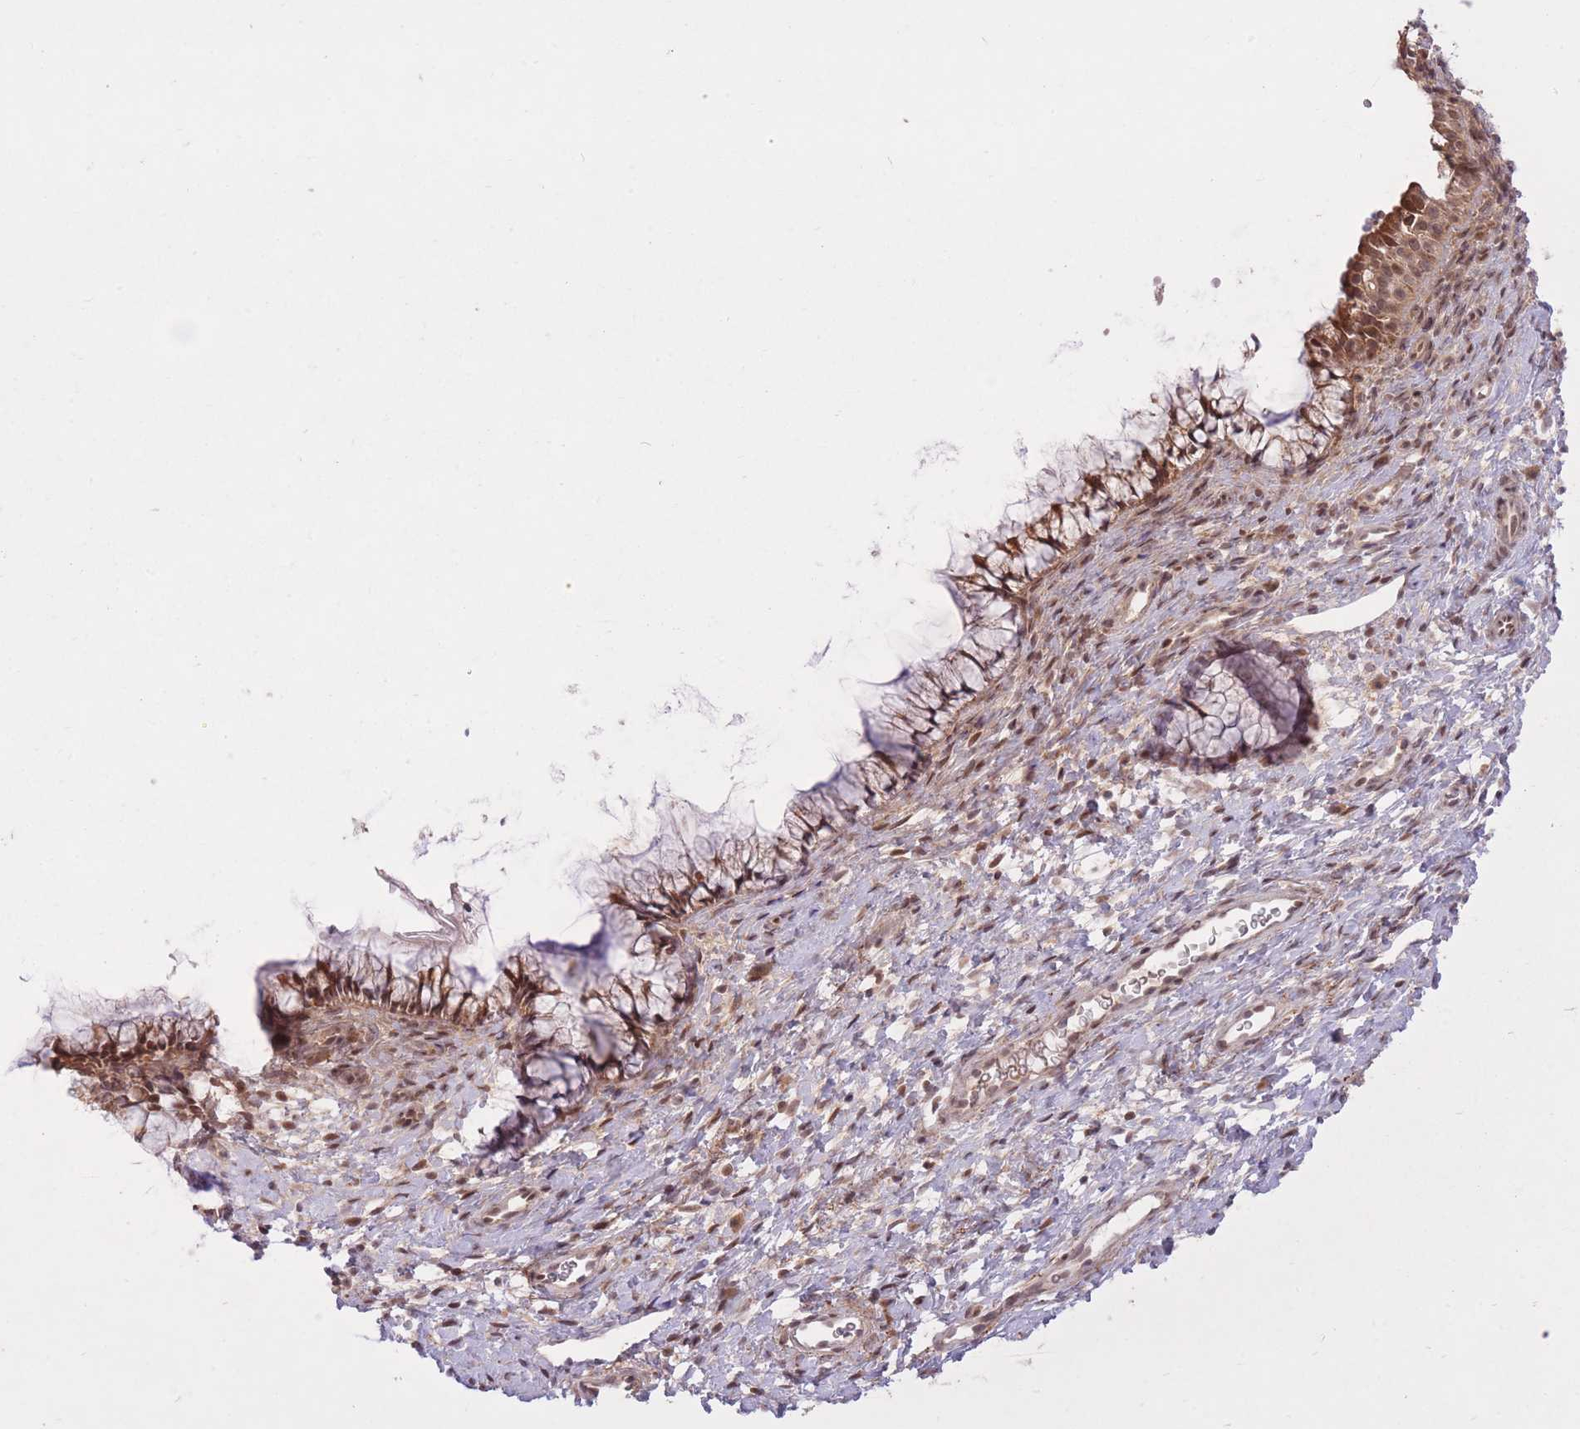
{"staining": {"intensity": "moderate", "quantity": ">75%", "location": "cytoplasmic/membranous,nuclear"}, "tissue": "cervix", "cell_type": "Glandular cells", "image_type": "normal", "snomed": [{"axis": "morphology", "description": "Normal tissue, NOS"}, {"axis": "topography", "description": "Cervix"}], "caption": "Protein staining exhibits moderate cytoplasmic/membranous,nuclear positivity in about >75% of glandular cells in benign cervix.", "gene": "ZNF391", "patient": {"sex": "female", "age": 36}}